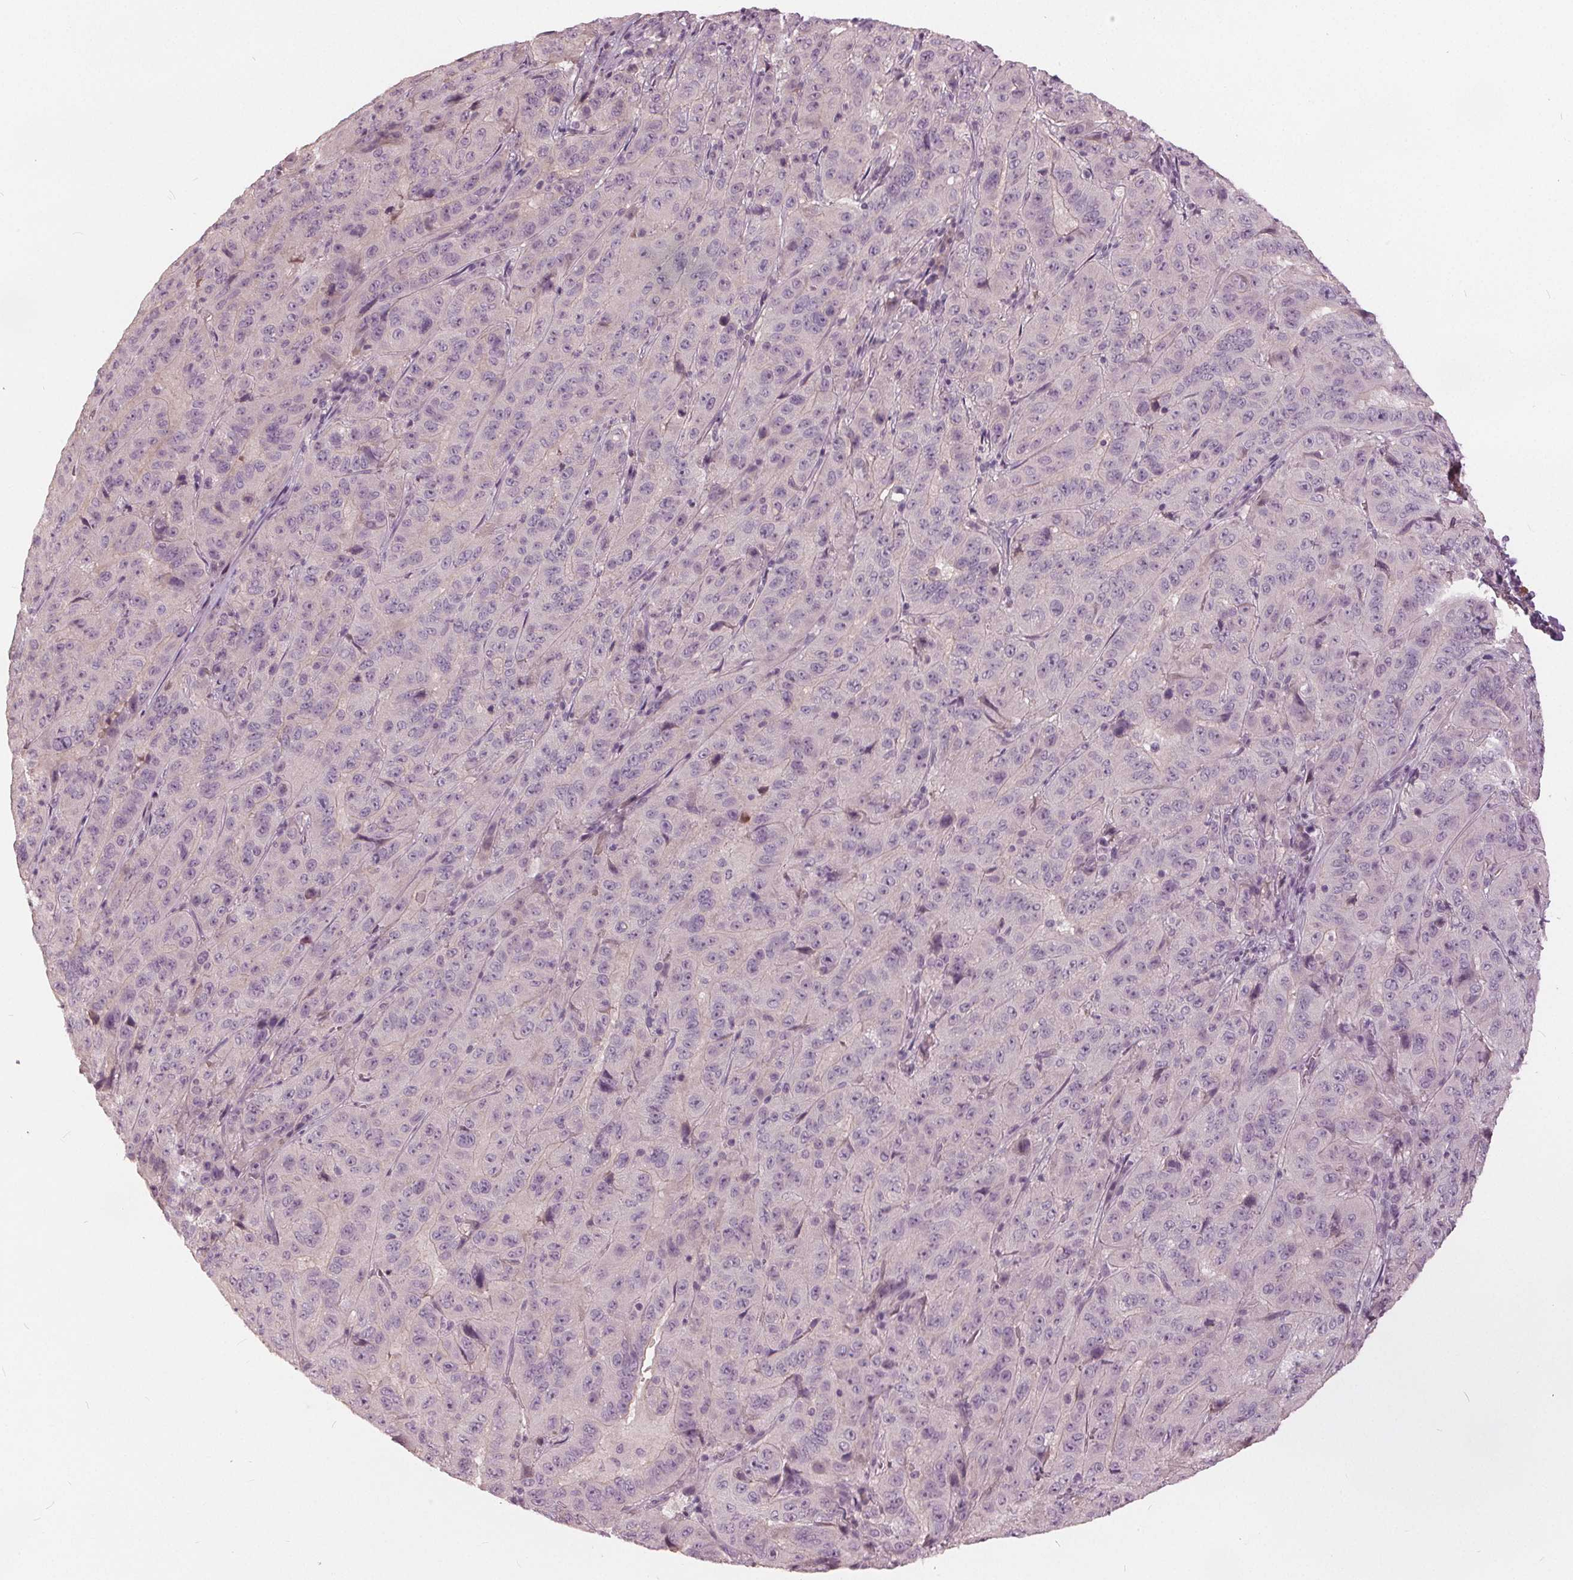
{"staining": {"intensity": "negative", "quantity": "none", "location": "none"}, "tissue": "pancreatic cancer", "cell_type": "Tumor cells", "image_type": "cancer", "snomed": [{"axis": "morphology", "description": "Adenocarcinoma, NOS"}, {"axis": "topography", "description": "Pancreas"}], "caption": "Pancreatic cancer was stained to show a protein in brown. There is no significant expression in tumor cells.", "gene": "KLK13", "patient": {"sex": "male", "age": 63}}